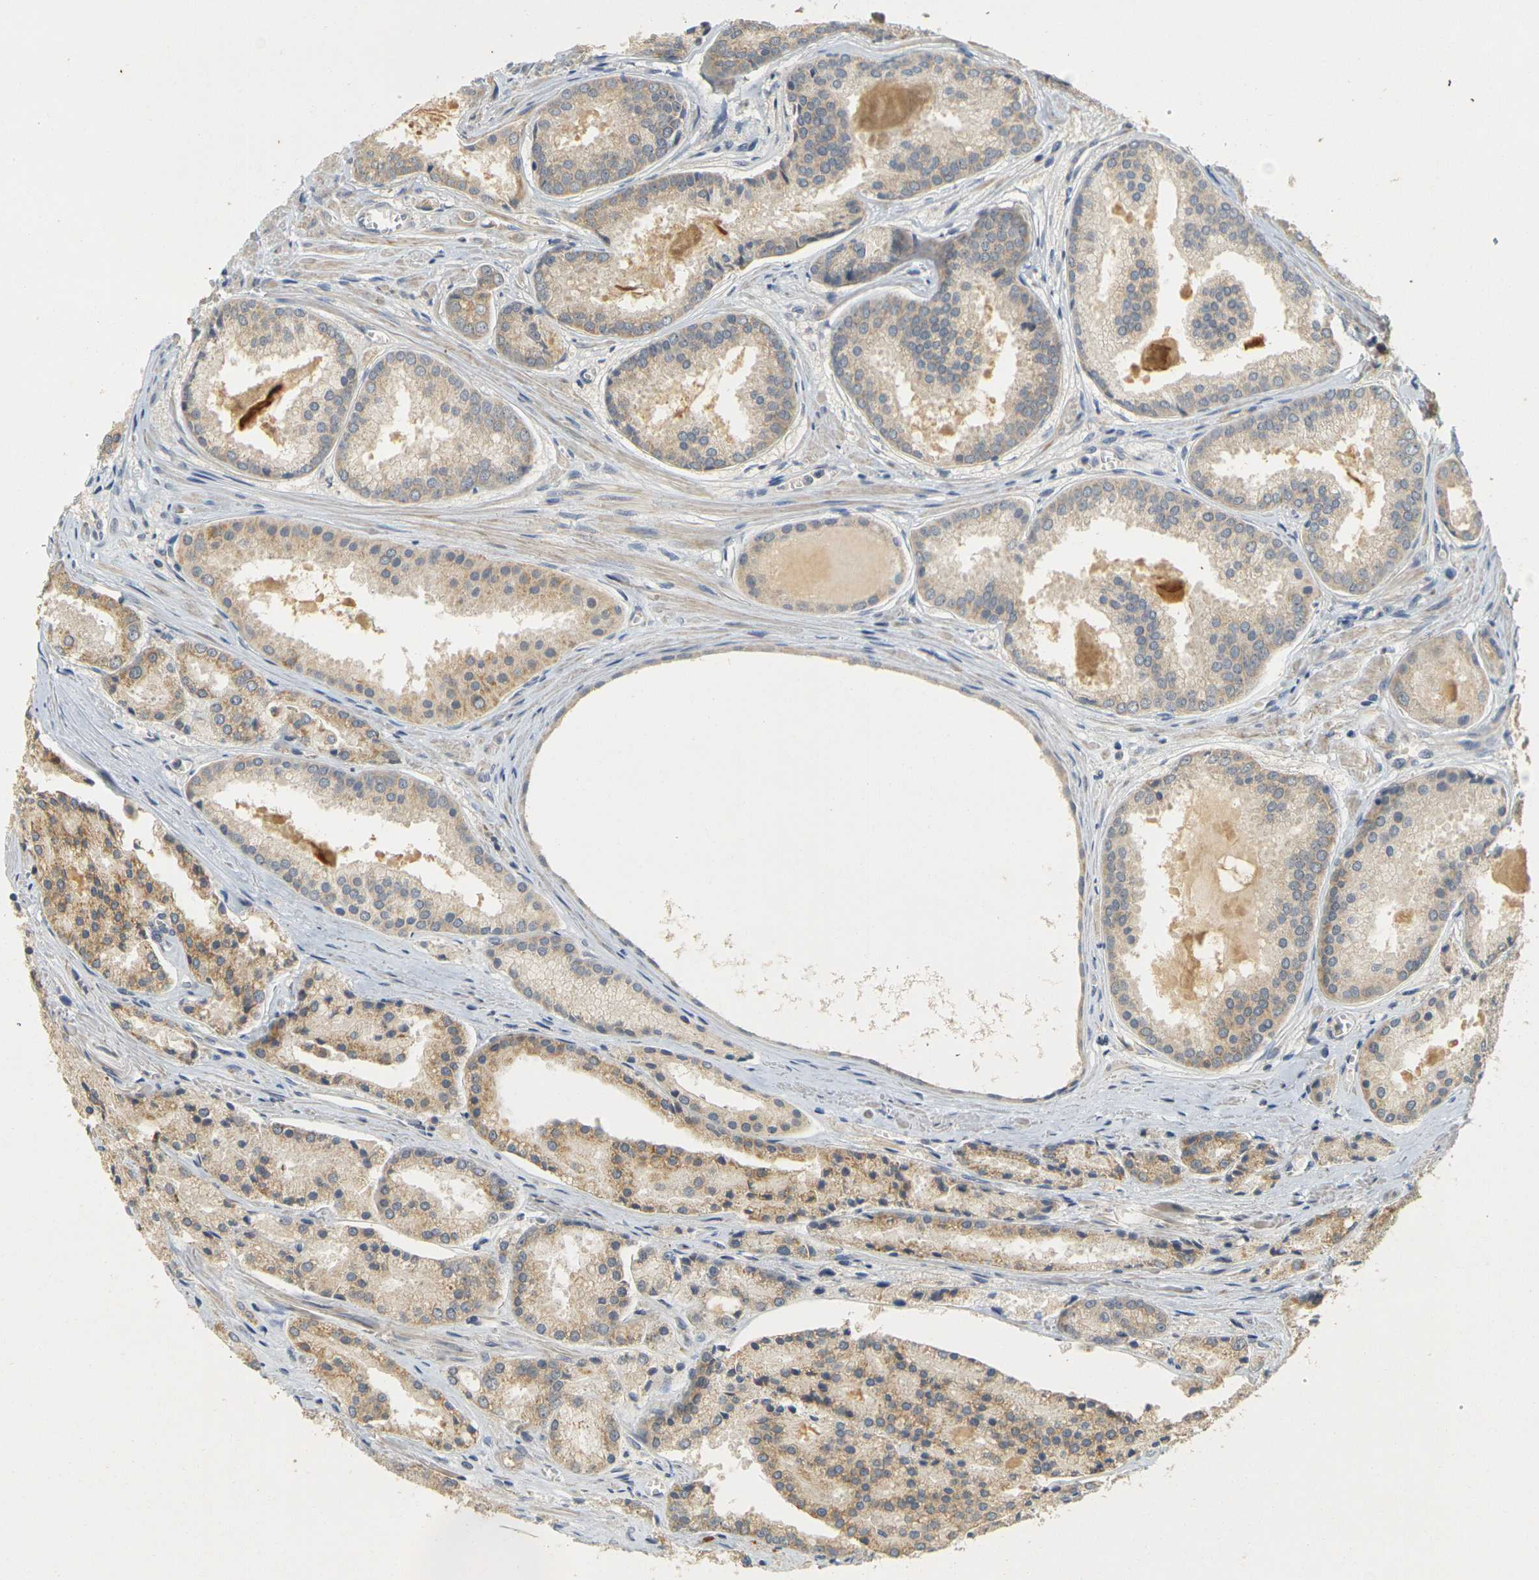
{"staining": {"intensity": "moderate", "quantity": ">75%", "location": "cytoplasmic/membranous"}, "tissue": "prostate cancer", "cell_type": "Tumor cells", "image_type": "cancer", "snomed": [{"axis": "morphology", "description": "Adenocarcinoma, Low grade"}, {"axis": "topography", "description": "Prostate"}], "caption": "Immunohistochemical staining of prostate cancer demonstrates medium levels of moderate cytoplasmic/membranous protein staining in about >75% of tumor cells.", "gene": "GDAP1", "patient": {"sex": "male", "age": 64}}